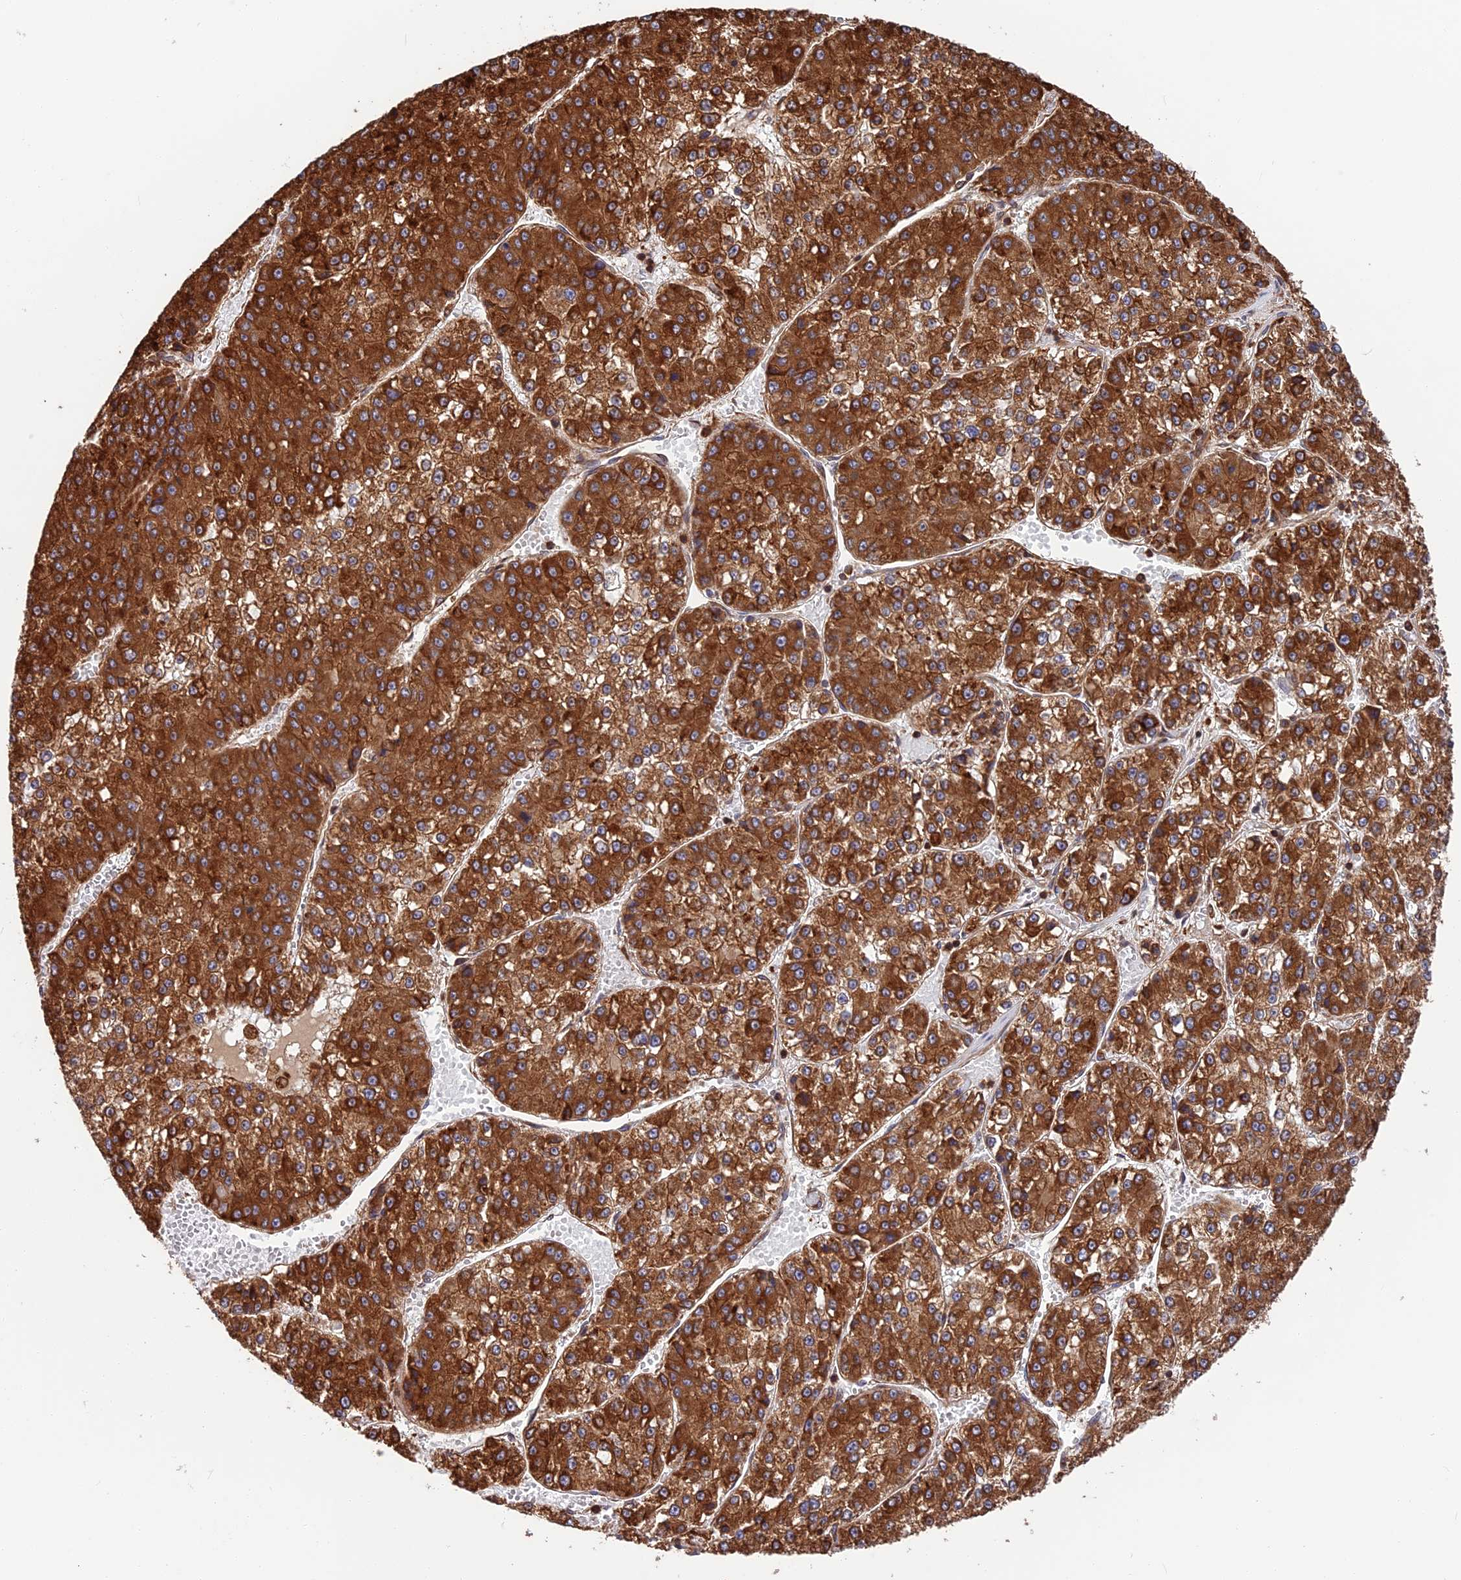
{"staining": {"intensity": "strong", "quantity": ">75%", "location": "cytoplasmic/membranous"}, "tissue": "liver cancer", "cell_type": "Tumor cells", "image_type": "cancer", "snomed": [{"axis": "morphology", "description": "Carcinoma, Hepatocellular, NOS"}, {"axis": "topography", "description": "Liver"}], "caption": "Protein staining shows strong cytoplasmic/membranous positivity in about >75% of tumor cells in liver cancer (hepatocellular carcinoma). The staining was performed using DAB to visualize the protein expression in brown, while the nuclei were stained in blue with hematoxylin (Magnification: 20x).", "gene": "WDR1", "patient": {"sex": "female", "age": 73}}